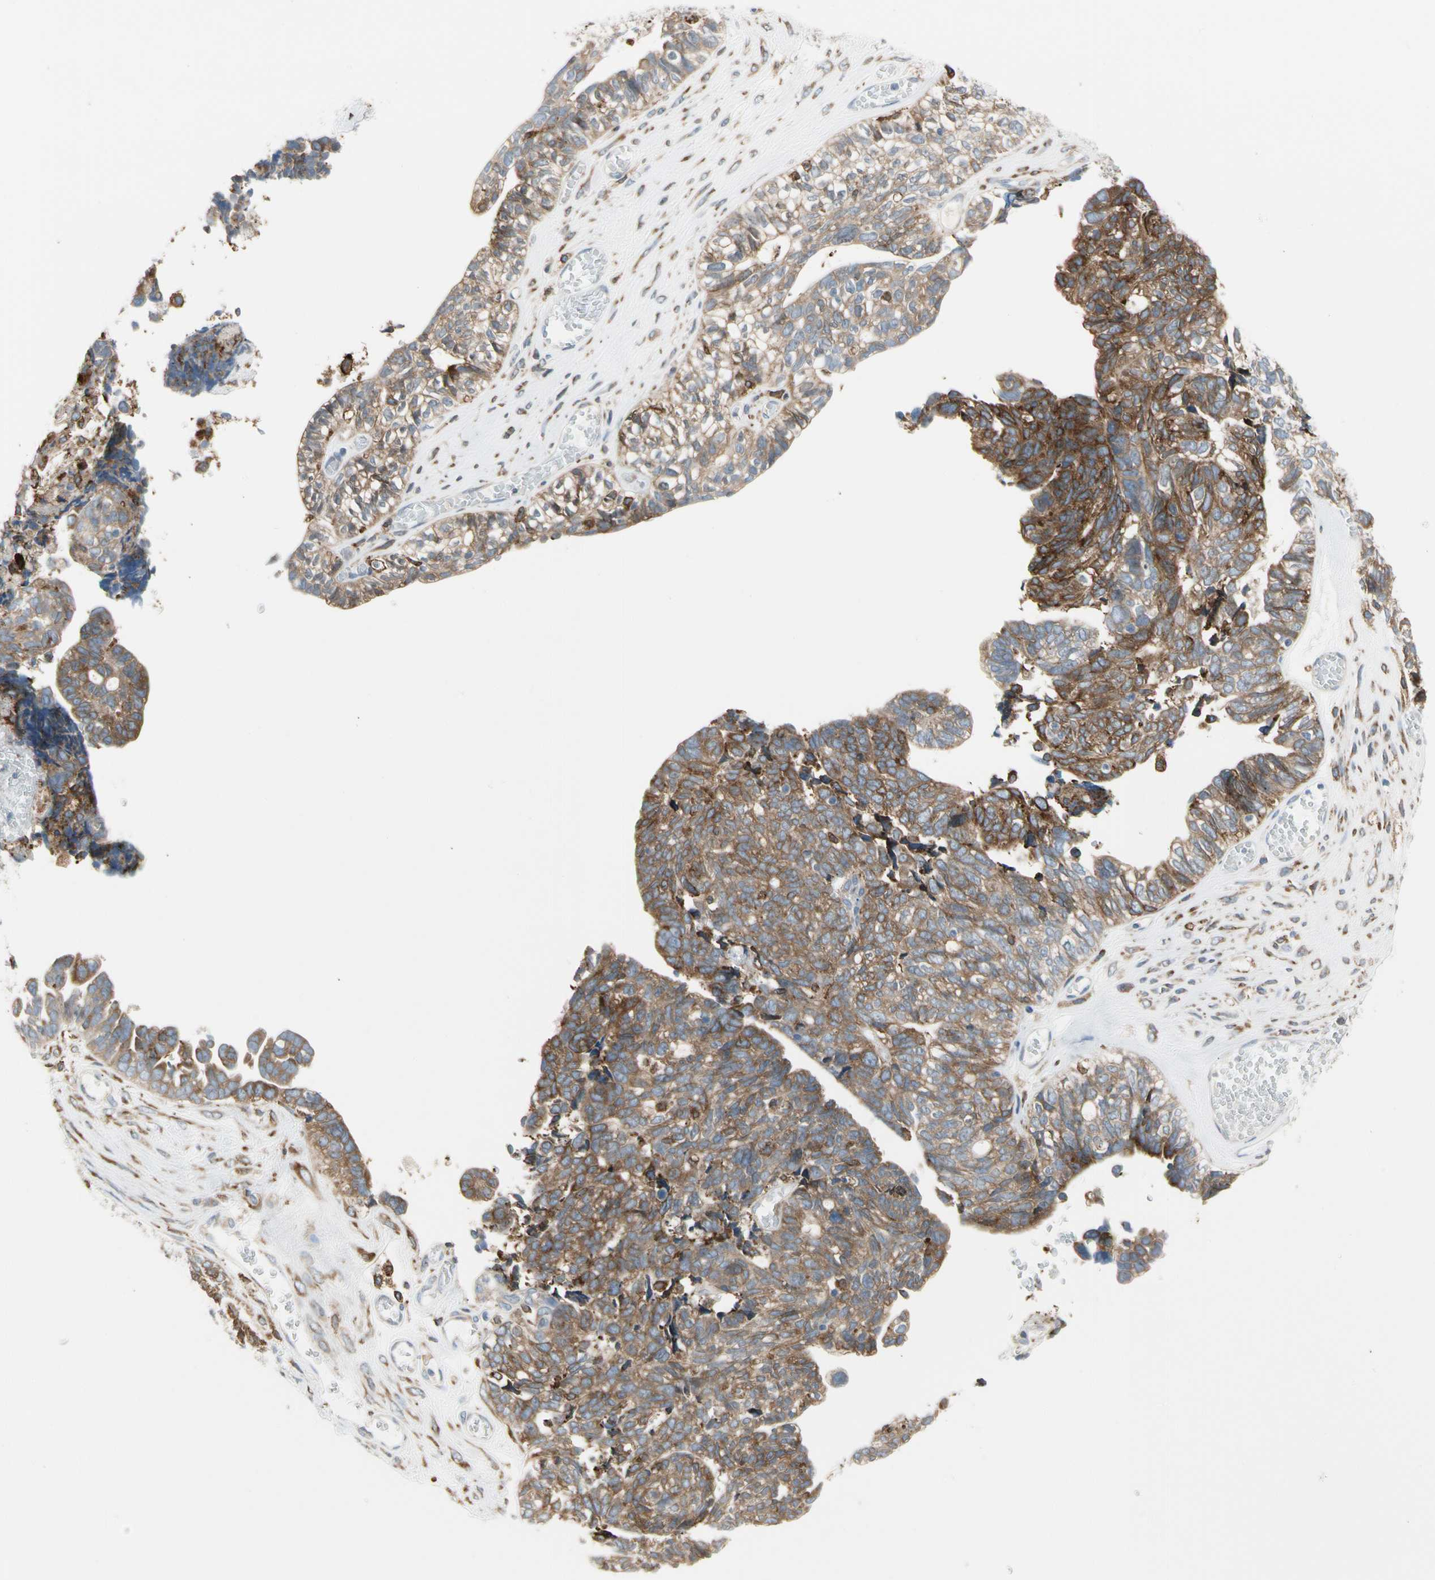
{"staining": {"intensity": "moderate", "quantity": ">75%", "location": "cytoplasmic/membranous"}, "tissue": "ovarian cancer", "cell_type": "Tumor cells", "image_type": "cancer", "snomed": [{"axis": "morphology", "description": "Cystadenocarcinoma, serous, NOS"}, {"axis": "topography", "description": "Ovary"}], "caption": "A medium amount of moderate cytoplasmic/membranous staining is seen in approximately >75% of tumor cells in serous cystadenocarcinoma (ovarian) tissue.", "gene": "LRPAP1", "patient": {"sex": "female", "age": 79}}